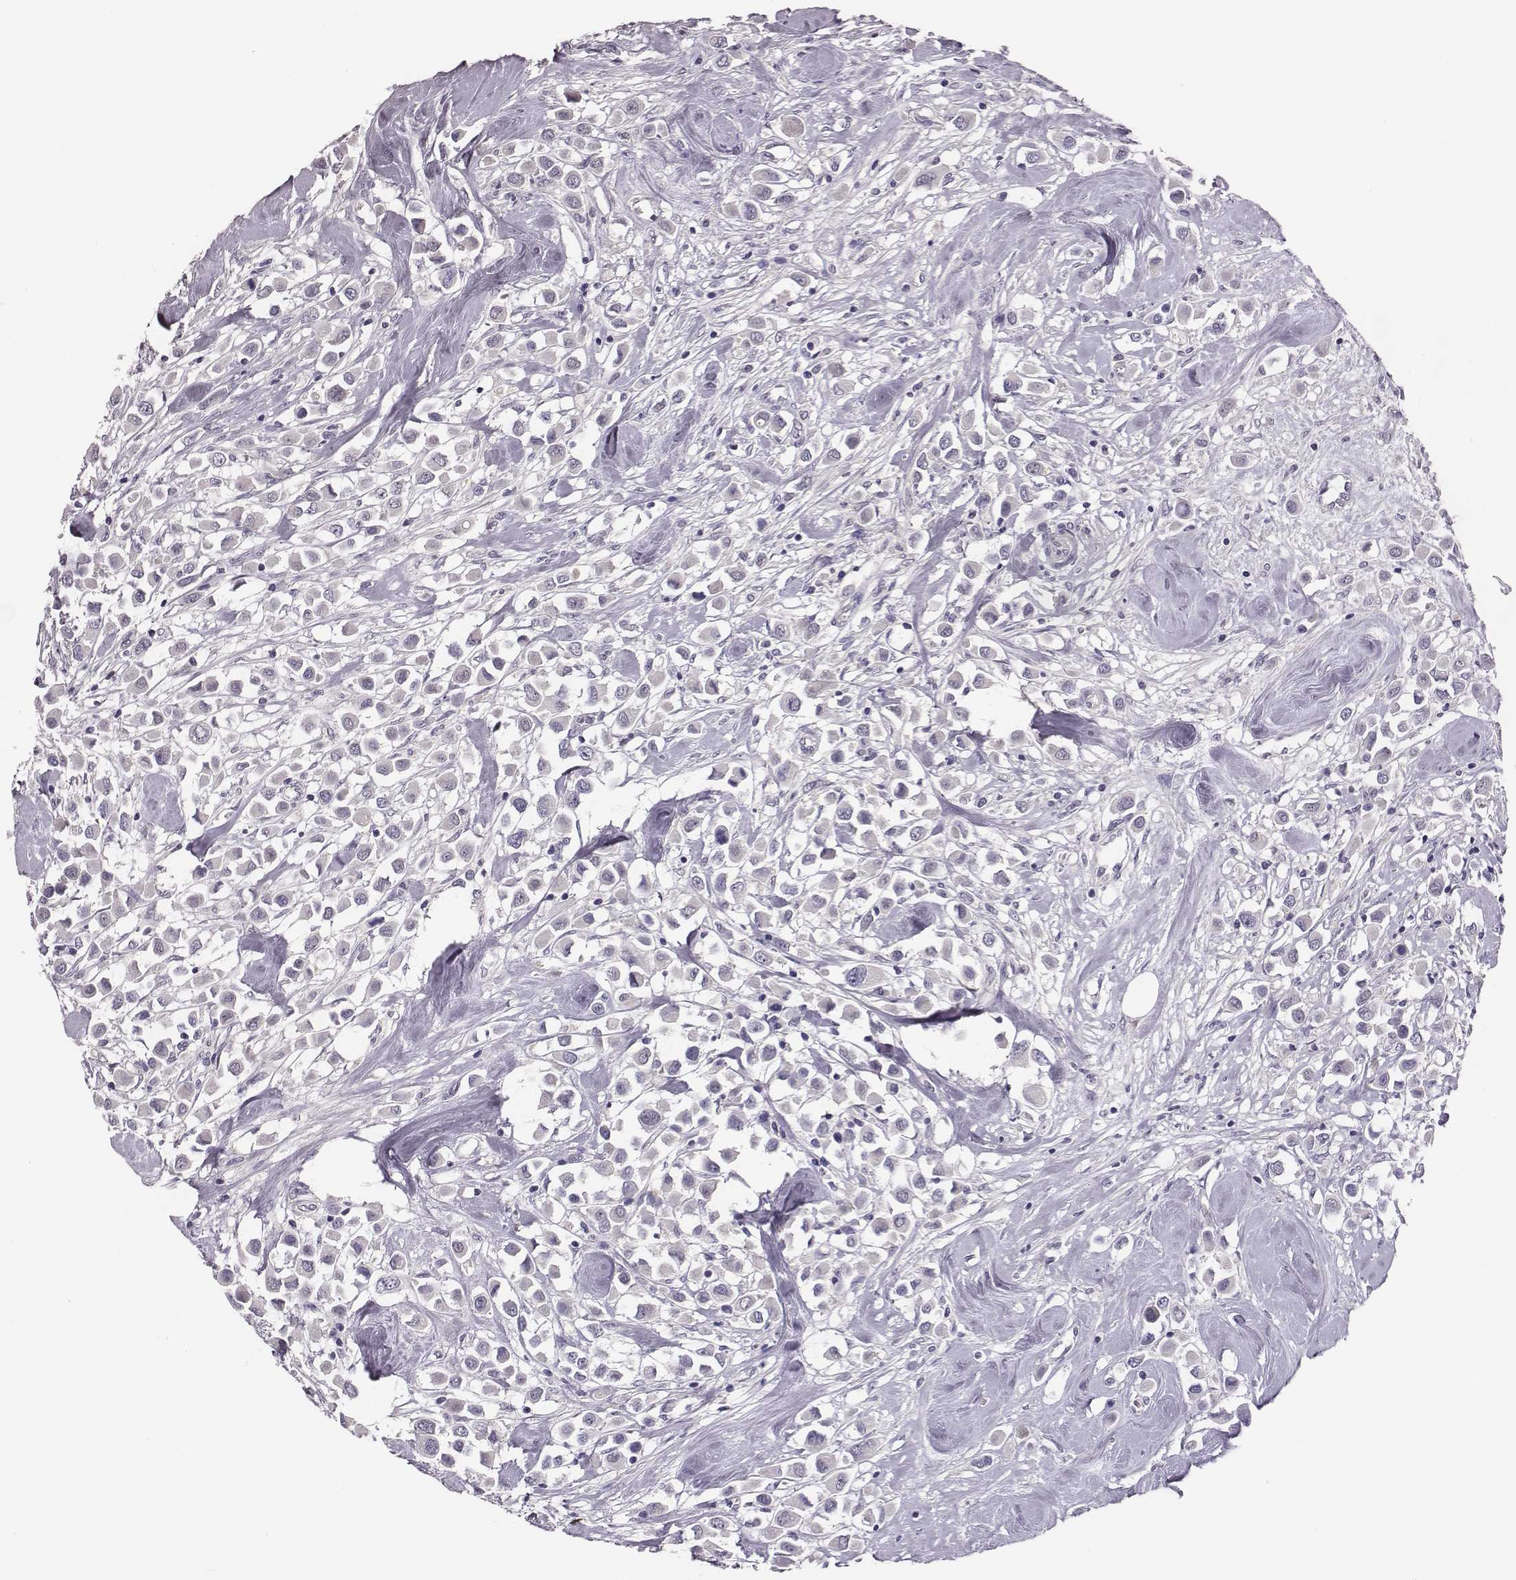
{"staining": {"intensity": "negative", "quantity": "none", "location": "none"}, "tissue": "breast cancer", "cell_type": "Tumor cells", "image_type": "cancer", "snomed": [{"axis": "morphology", "description": "Duct carcinoma"}, {"axis": "topography", "description": "Breast"}], "caption": "The histopathology image exhibits no significant positivity in tumor cells of breast intraductal carcinoma.", "gene": "KMO", "patient": {"sex": "female", "age": 61}}